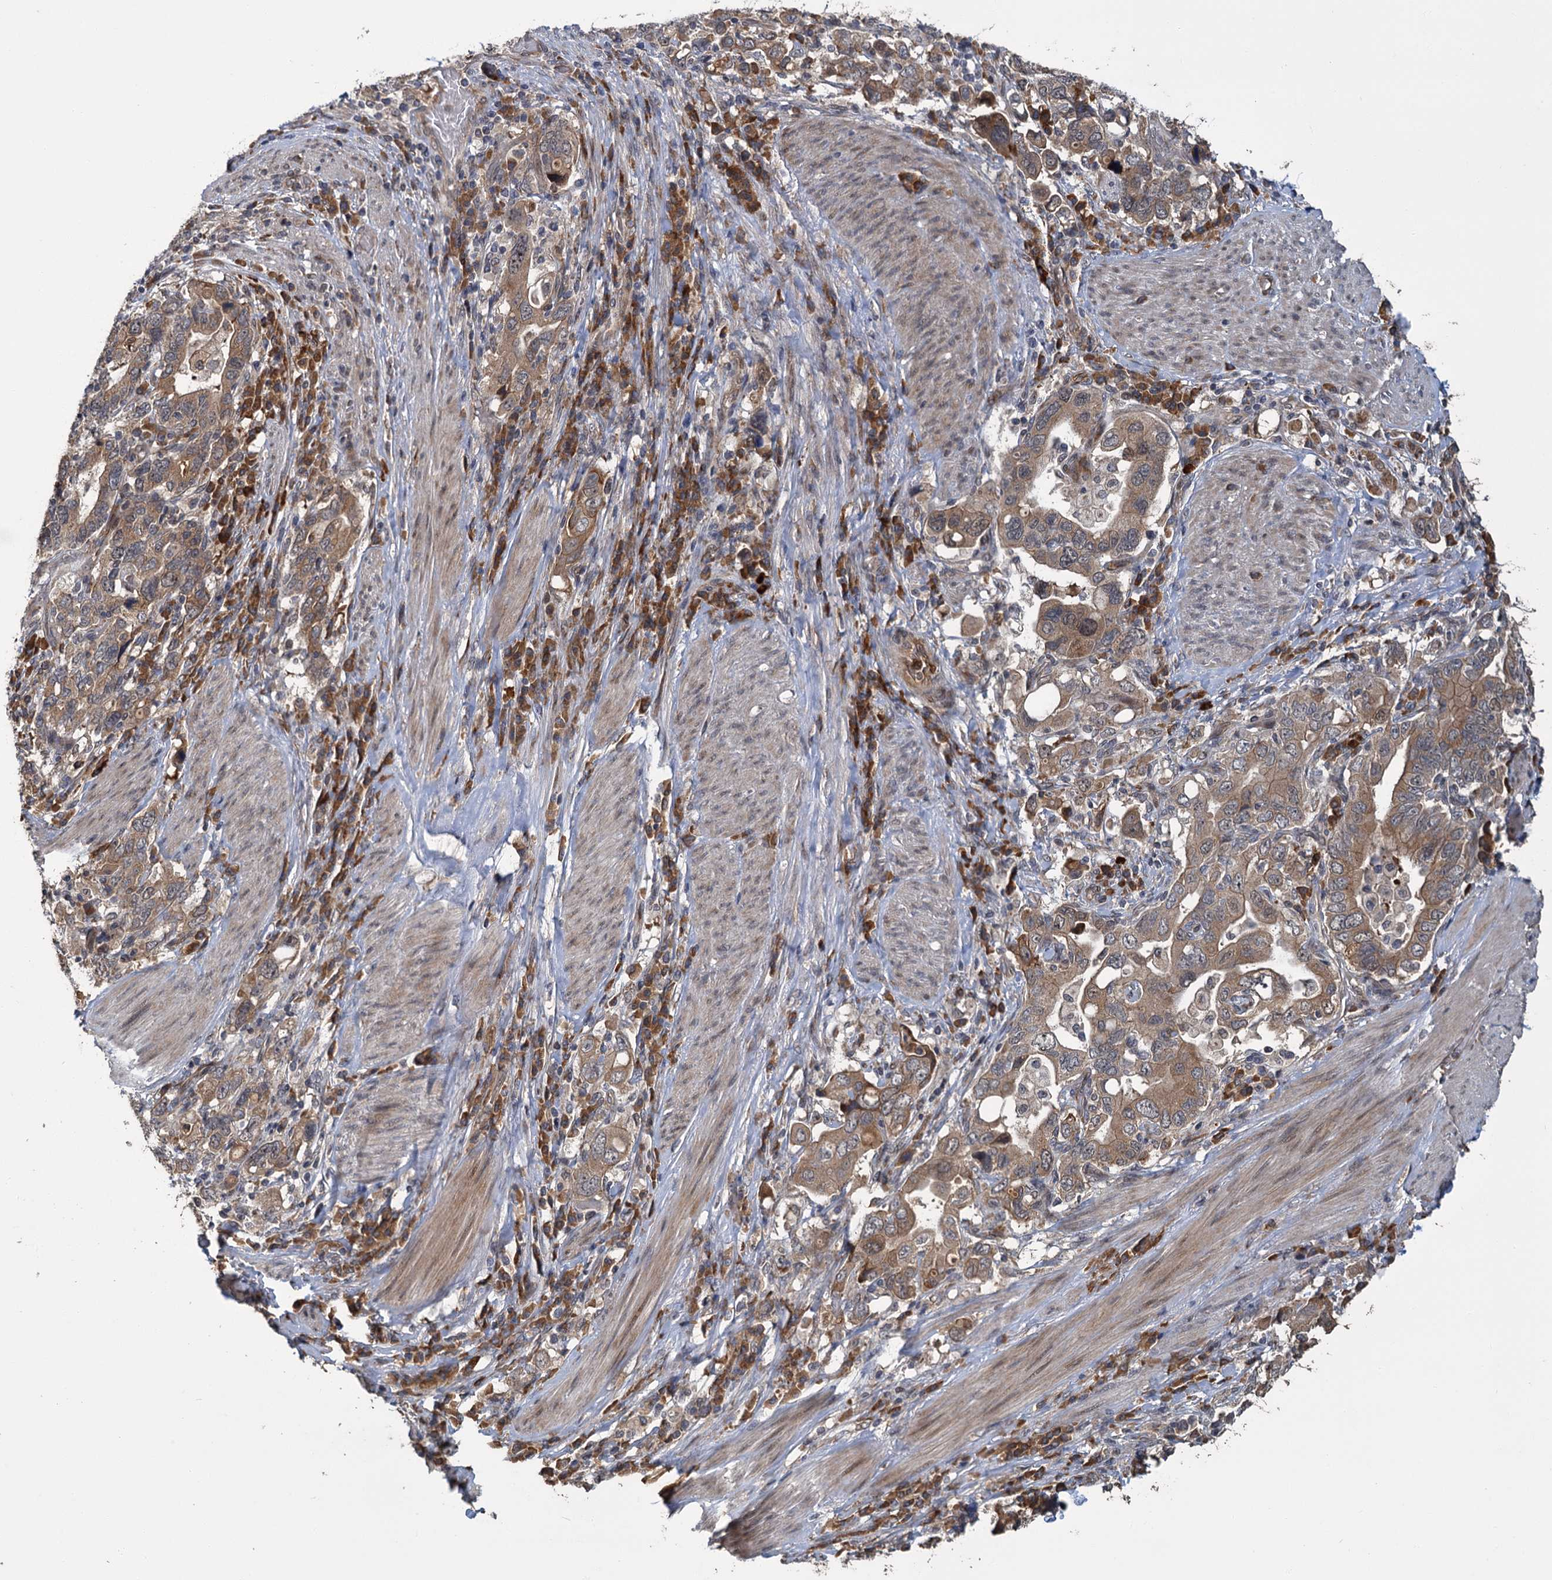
{"staining": {"intensity": "moderate", "quantity": ">75%", "location": "cytoplasmic/membranous"}, "tissue": "stomach cancer", "cell_type": "Tumor cells", "image_type": "cancer", "snomed": [{"axis": "morphology", "description": "Adenocarcinoma, NOS"}, {"axis": "topography", "description": "Stomach, upper"}], "caption": "The histopathology image shows immunohistochemical staining of stomach adenocarcinoma. There is moderate cytoplasmic/membranous expression is seen in approximately >75% of tumor cells. (DAB IHC, brown staining for protein, blue staining for nuclei).", "gene": "KANSL2", "patient": {"sex": "male", "age": 62}}